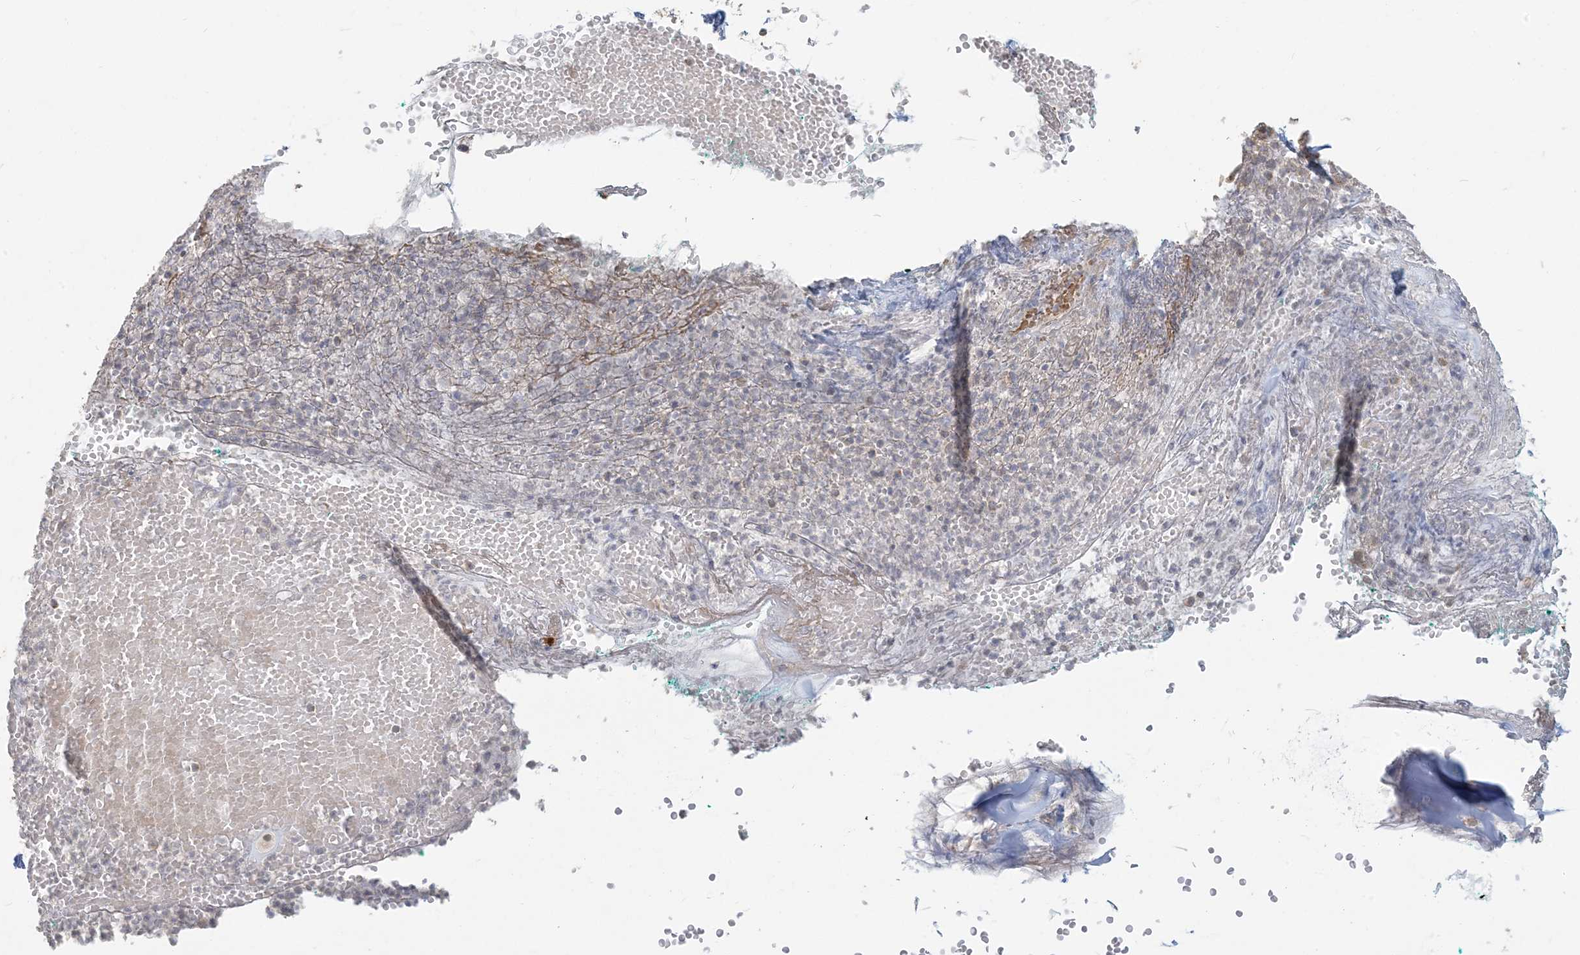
{"staining": {"intensity": "weak", "quantity": ">75%", "location": "cytoplasmic/membranous"}, "tissue": "soft tissue", "cell_type": "Fibroblasts", "image_type": "normal", "snomed": [{"axis": "morphology", "description": "Normal tissue, NOS"}, {"axis": "morphology", "description": "Basal cell carcinoma"}, {"axis": "topography", "description": "Cartilage tissue"}, {"axis": "topography", "description": "Nasopharynx"}, {"axis": "topography", "description": "Oral tissue"}], "caption": "This histopathology image reveals benign soft tissue stained with IHC to label a protein in brown. The cytoplasmic/membranous of fibroblasts show weak positivity for the protein. Nuclei are counter-stained blue.", "gene": "MCAT", "patient": {"sex": "female", "age": 77}}